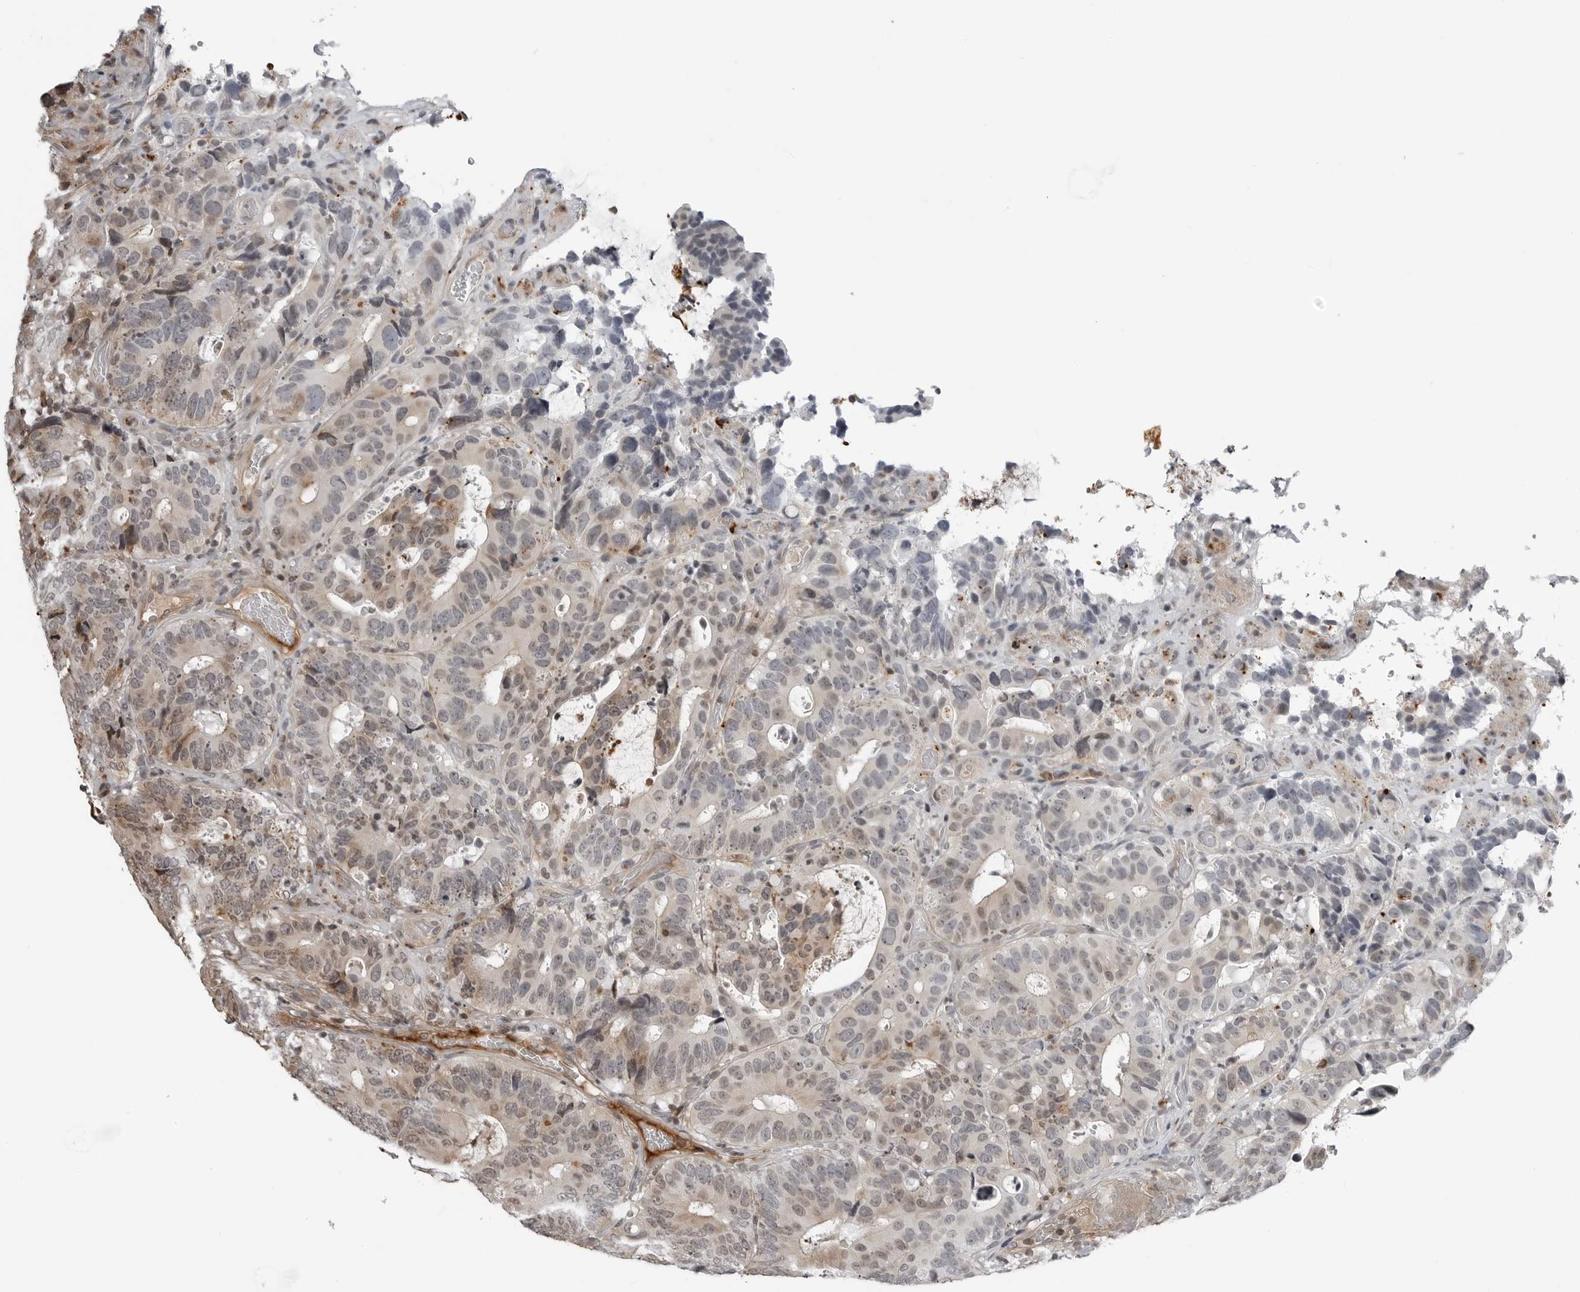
{"staining": {"intensity": "weak", "quantity": "<25%", "location": "cytoplasmic/membranous"}, "tissue": "colorectal cancer", "cell_type": "Tumor cells", "image_type": "cancer", "snomed": [{"axis": "morphology", "description": "Adenocarcinoma, NOS"}, {"axis": "topography", "description": "Colon"}], "caption": "Immunohistochemistry (IHC) of colorectal cancer displays no expression in tumor cells. The staining was performed using DAB (3,3'-diaminobenzidine) to visualize the protein expression in brown, while the nuclei were stained in blue with hematoxylin (Magnification: 20x).", "gene": "CXCR5", "patient": {"sex": "male", "age": 83}}